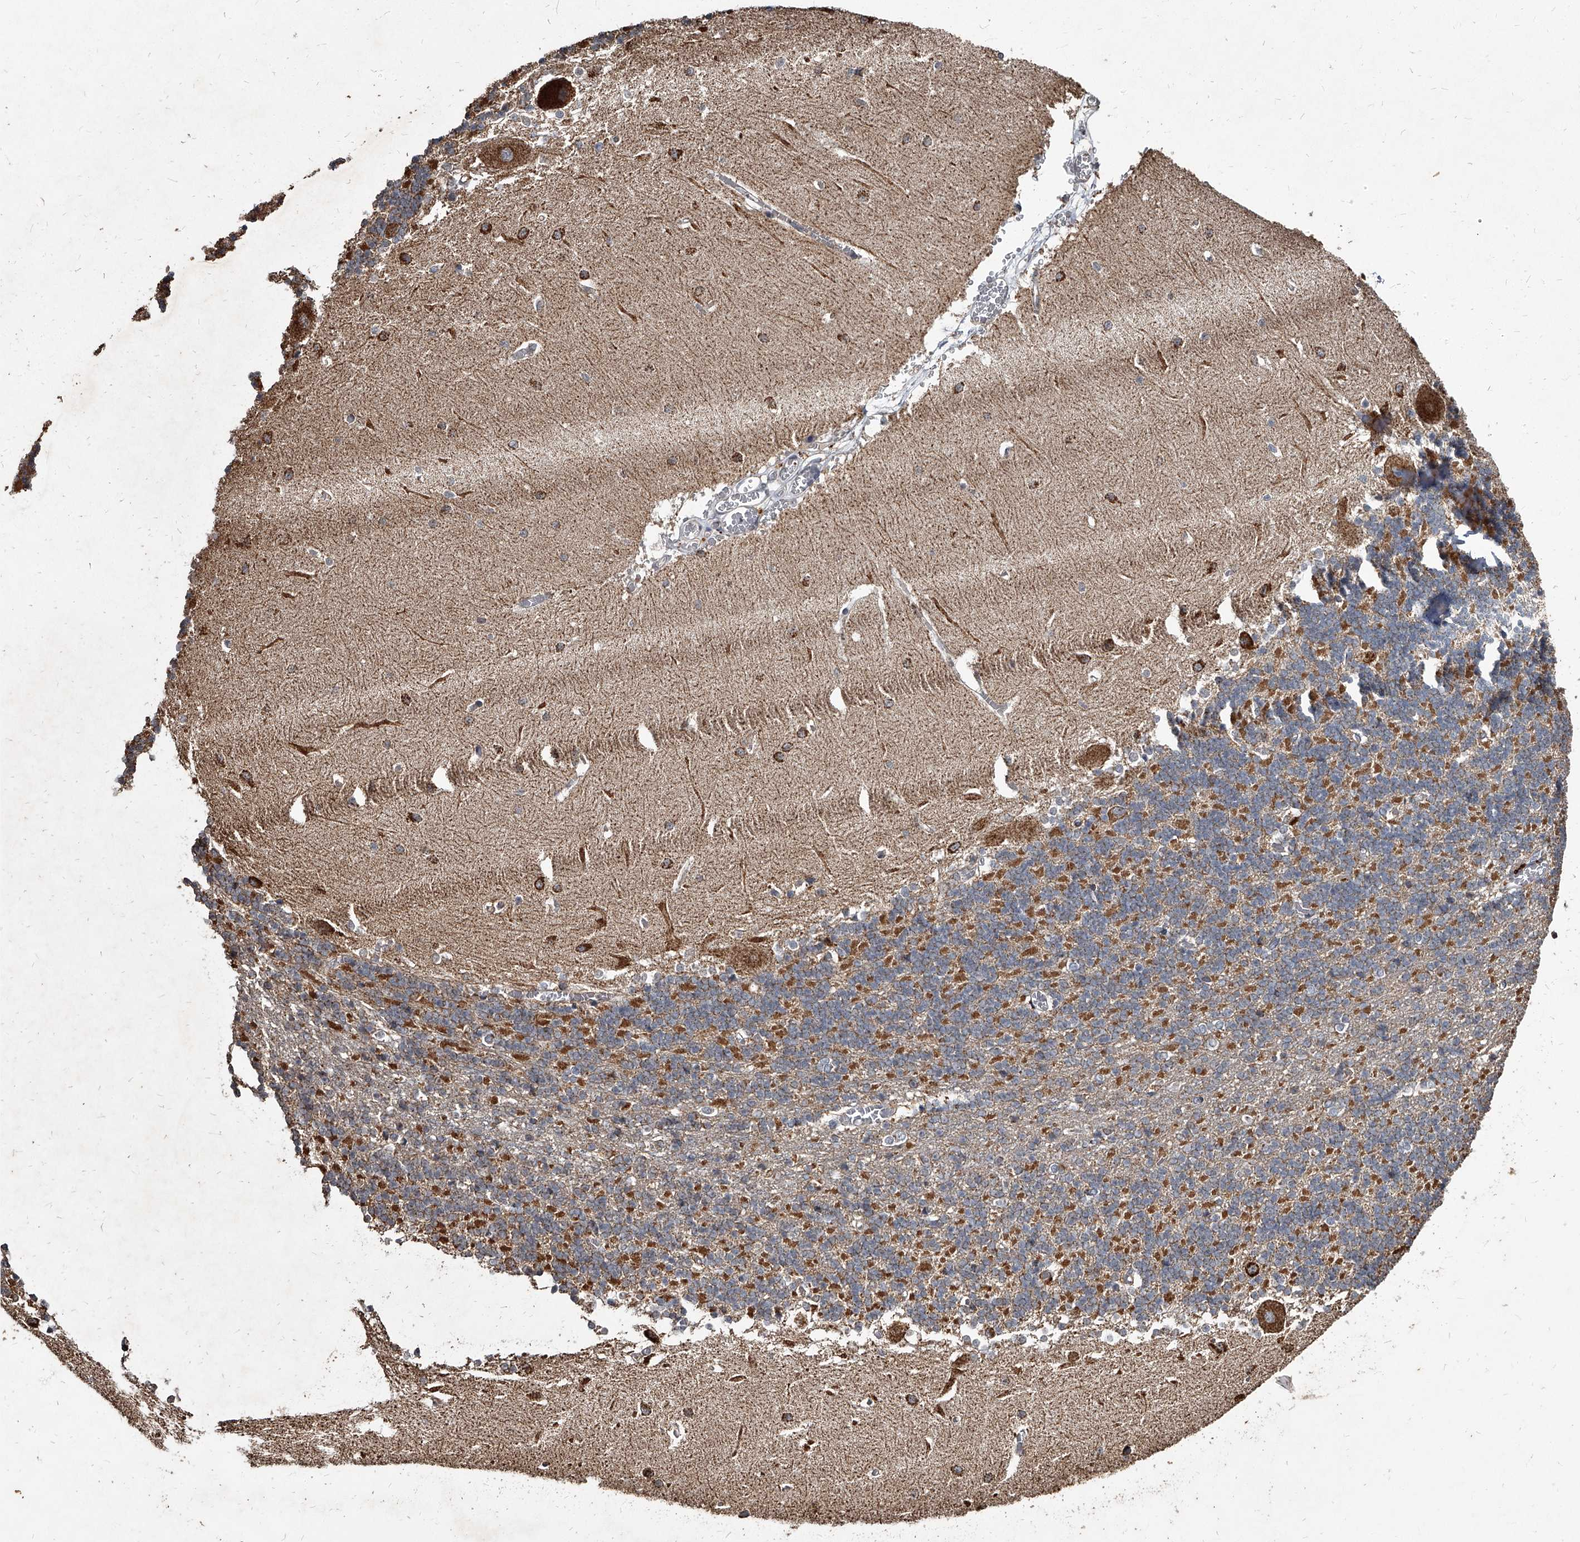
{"staining": {"intensity": "moderate", "quantity": "25%-75%", "location": "cytoplasmic/membranous"}, "tissue": "cerebellum", "cell_type": "Cells in granular layer", "image_type": "normal", "snomed": [{"axis": "morphology", "description": "Normal tissue, NOS"}, {"axis": "topography", "description": "Cerebellum"}], "caption": "Protein expression analysis of benign human cerebellum reveals moderate cytoplasmic/membranous expression in about 25%-75% of cells in granular layer.", "gene": "GPR183", "patient": {"sex": "male", "age": 37}}